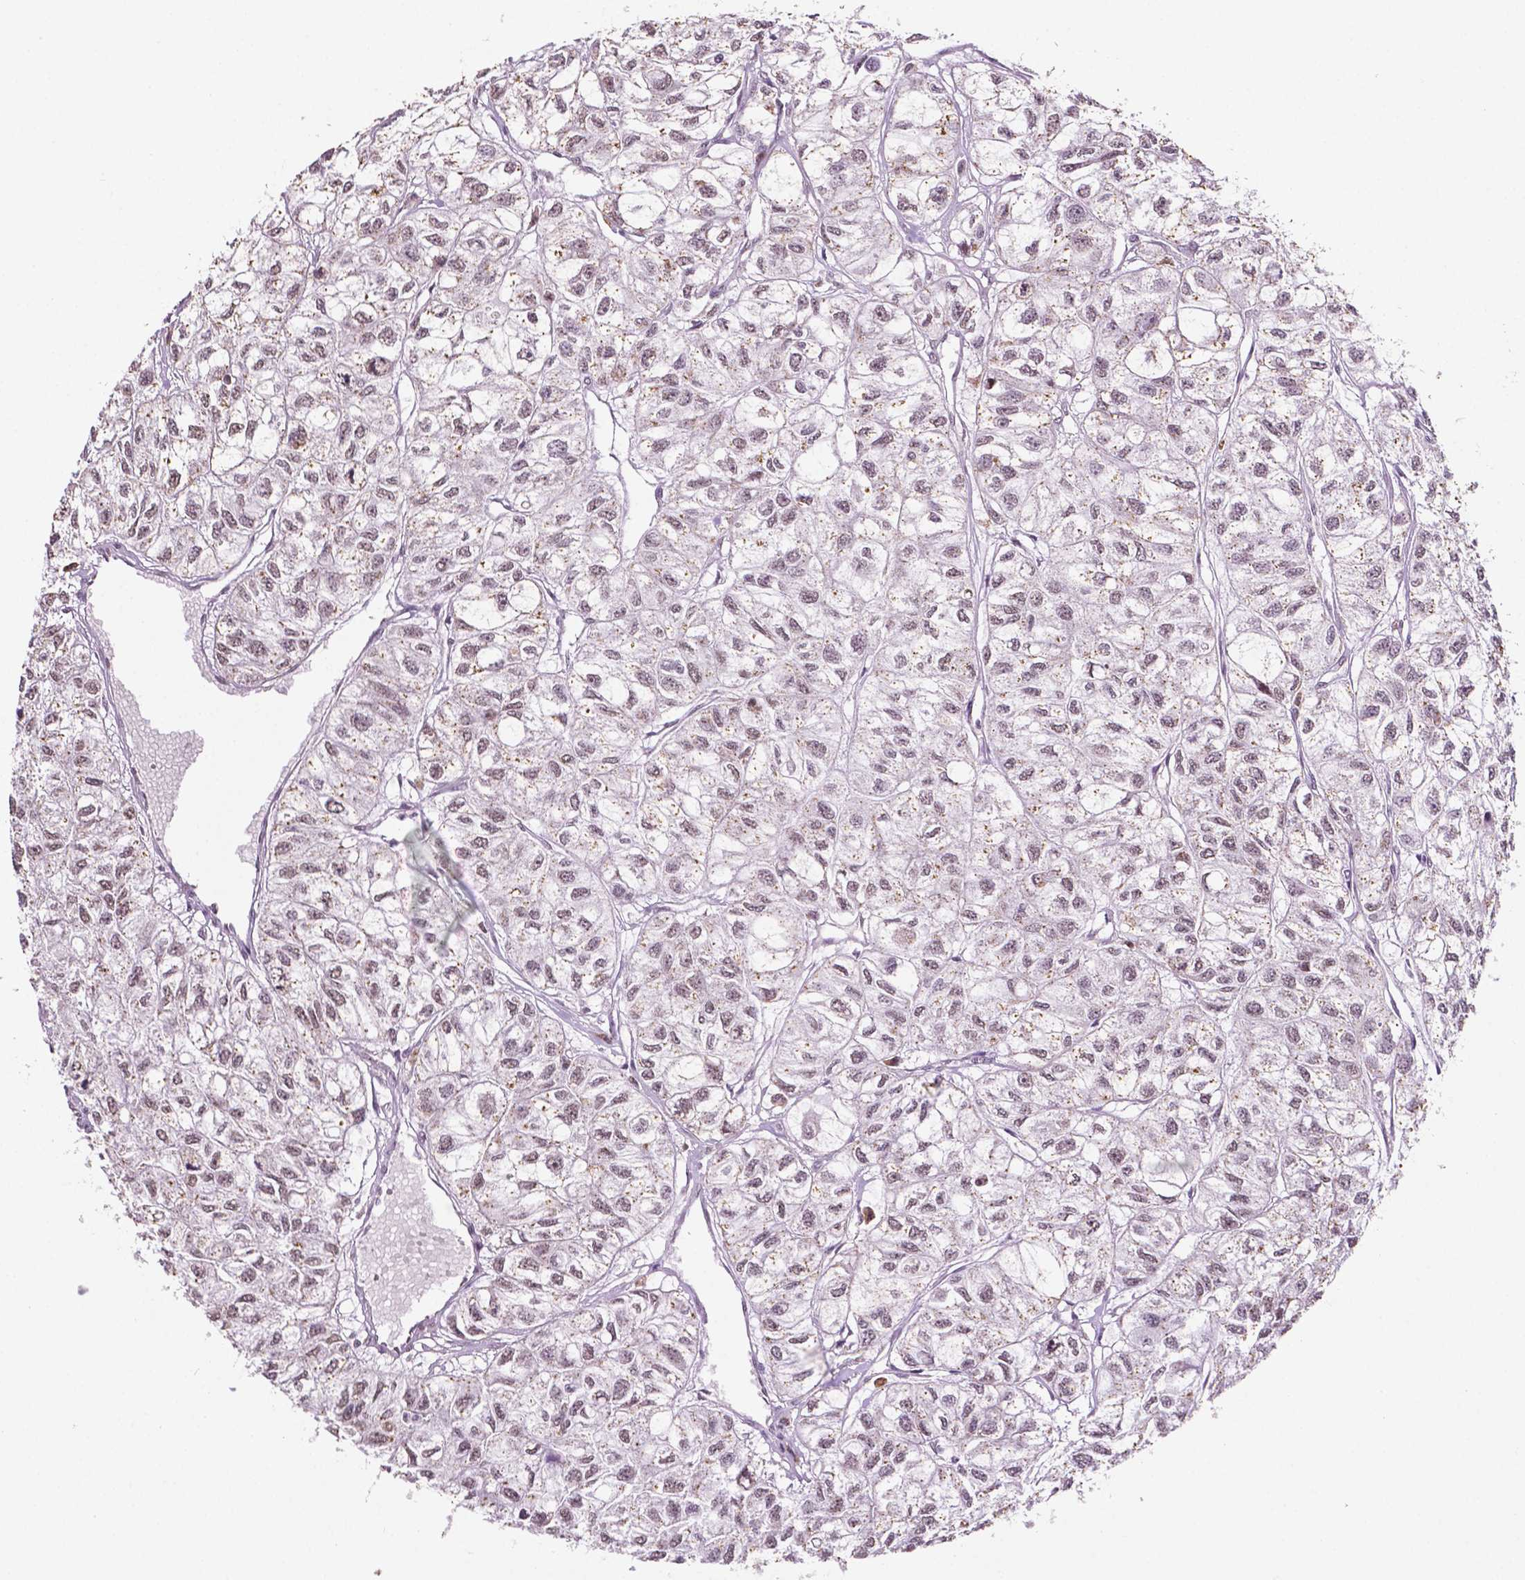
{"staining": {"intensity": "weak", "quantity": ">75%", "location": "nuclear"}, "tissue": "renal cancer", "cell_type": "Tumor cells", "image_type": "cancer", "snomed": [{"axis": "morphology", "description": "Adenocarcinoma, NOS"}, {"axis": "topography", "description": "Kidney"}], "caption": "The photomicrograph shows staining of renal cancer, revealing weak nuclear protein expression (brown color) within tumor cells.", "gene": "PTPN6", "patient": {"sex": "male", "age": 56}}